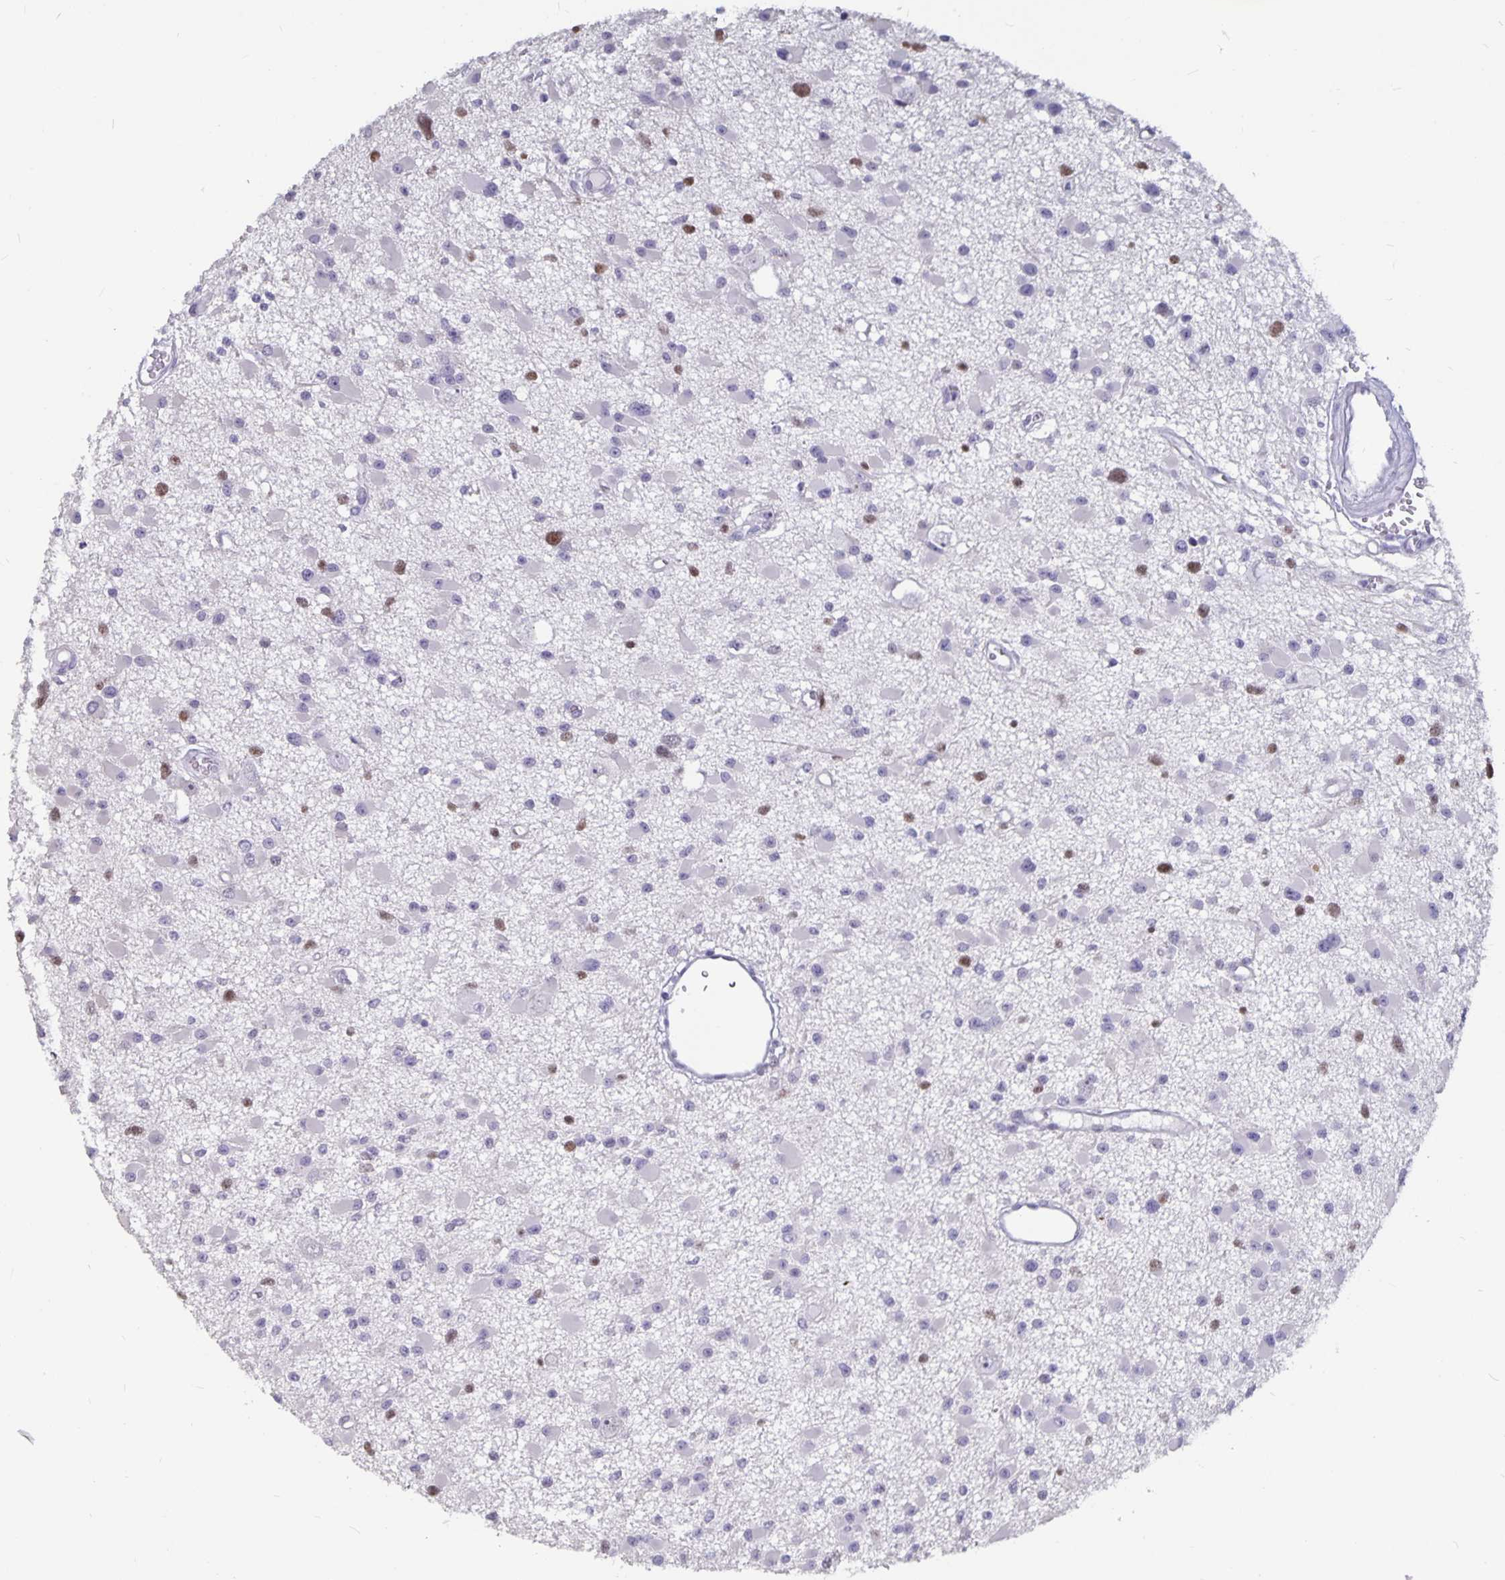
{"staining": {"intensity": "moderate", "quantity": "<25%", "location": "nuclear"}, "tissue": "glioma", "cell_type": "Tumor cells", "image_type": "cancer", "snomed": [{"axis": "morphology", "description": "Glioma, malignant, High grade"}, {"axis": "topography", "description": "Brain"}], "caption": "DAB (3,3'-diaminobenzidine) immunohistochemical staining of glioma exhibits moderate nuclear protein positivity in approximately <25% of tumor cells.", "gene": "OLIG2", "patient": {"sex": "male", "age": 54}}